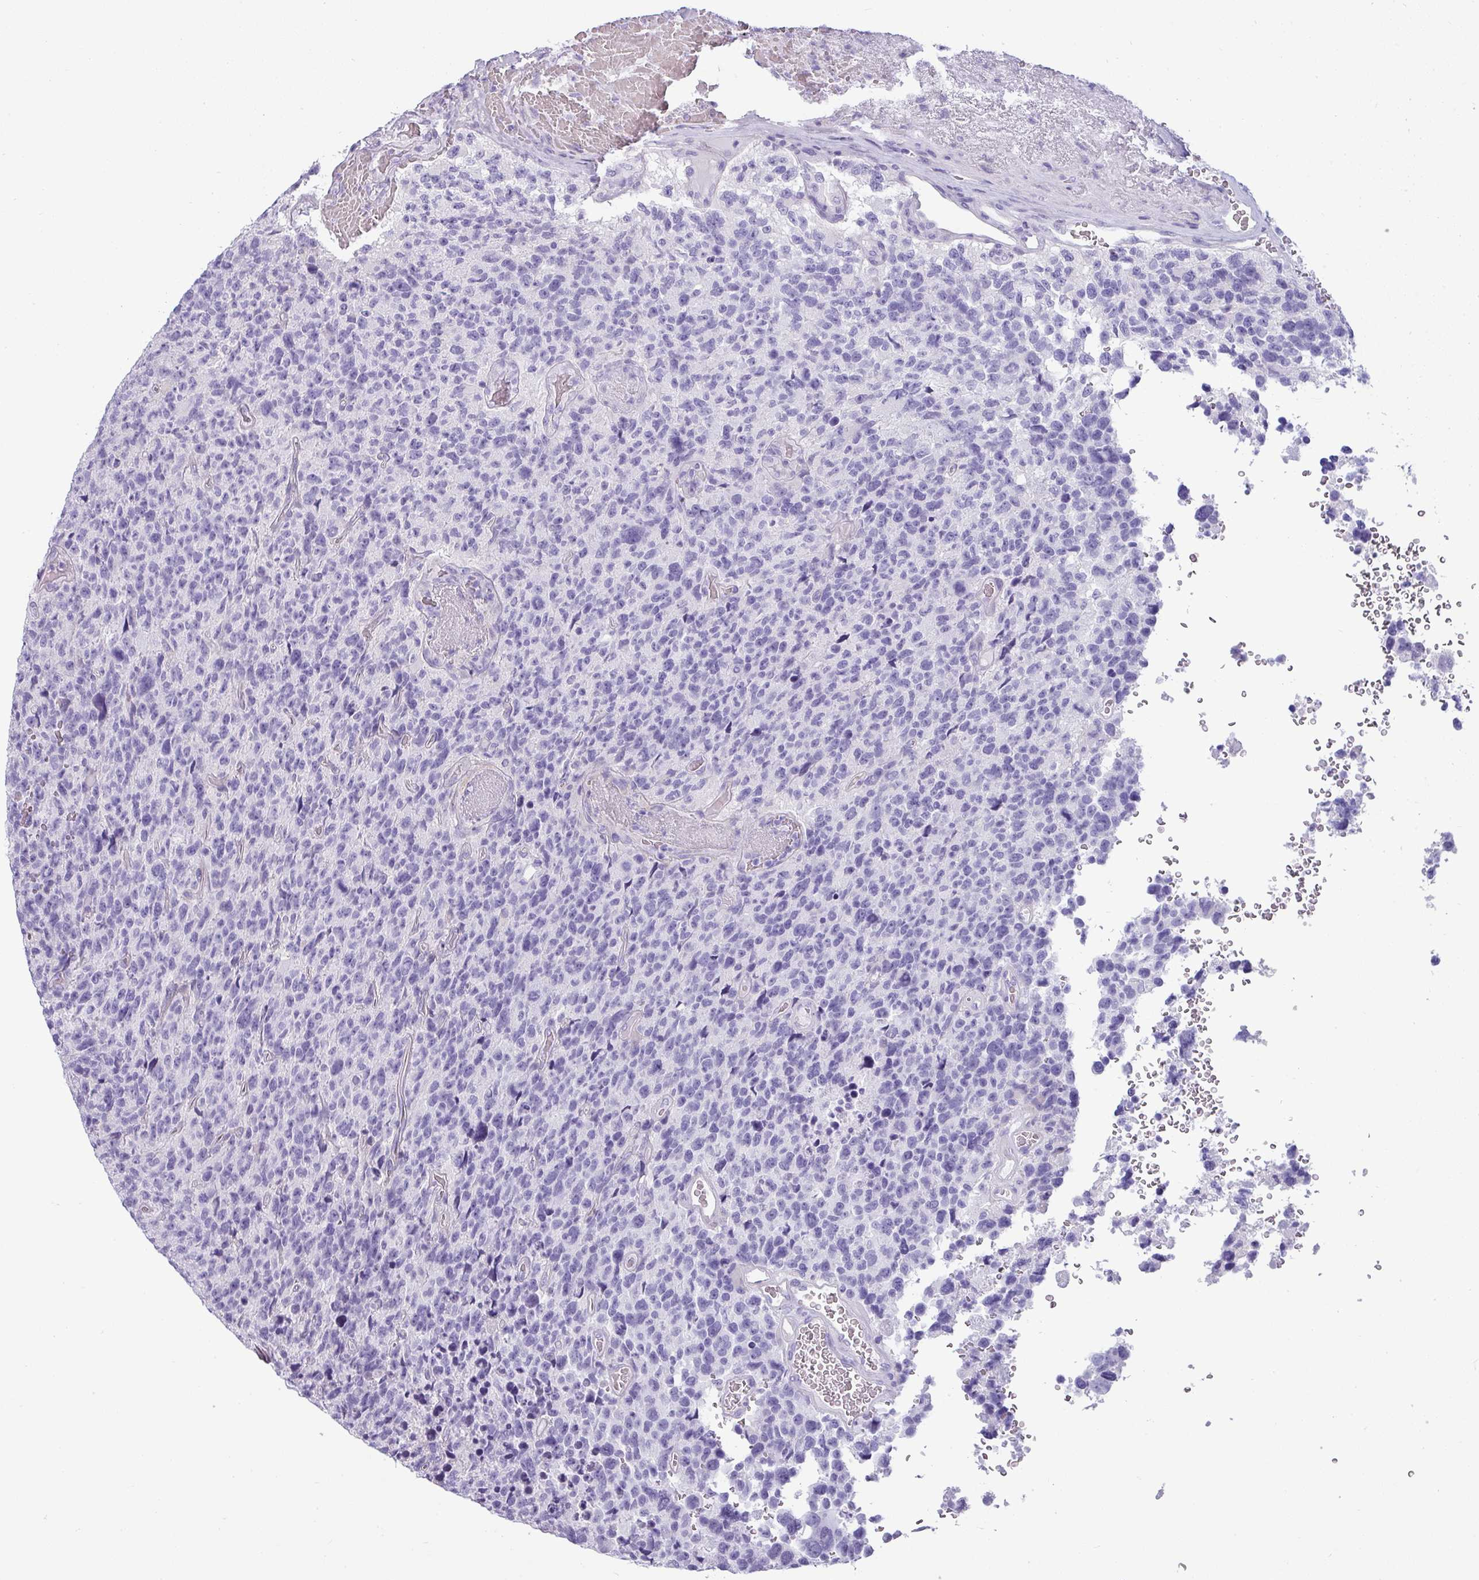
{"staining": {"intensity": "negative", "quantity": "none", "location": "none"}, "tissue": "glioma", "cell_type": "Tumor cells", "image_type": "cancer", "snomed": [{"axis": "morphology", "description": "Glioma, malignant, High grade"}, {"axis": "topography", "description": "Brain"}], "caption": "The micrograph reveals no significant positivity in tumor cells of glioma.", "gene": "VCY1B", "patient": {"sex": "male", "age": 69}}